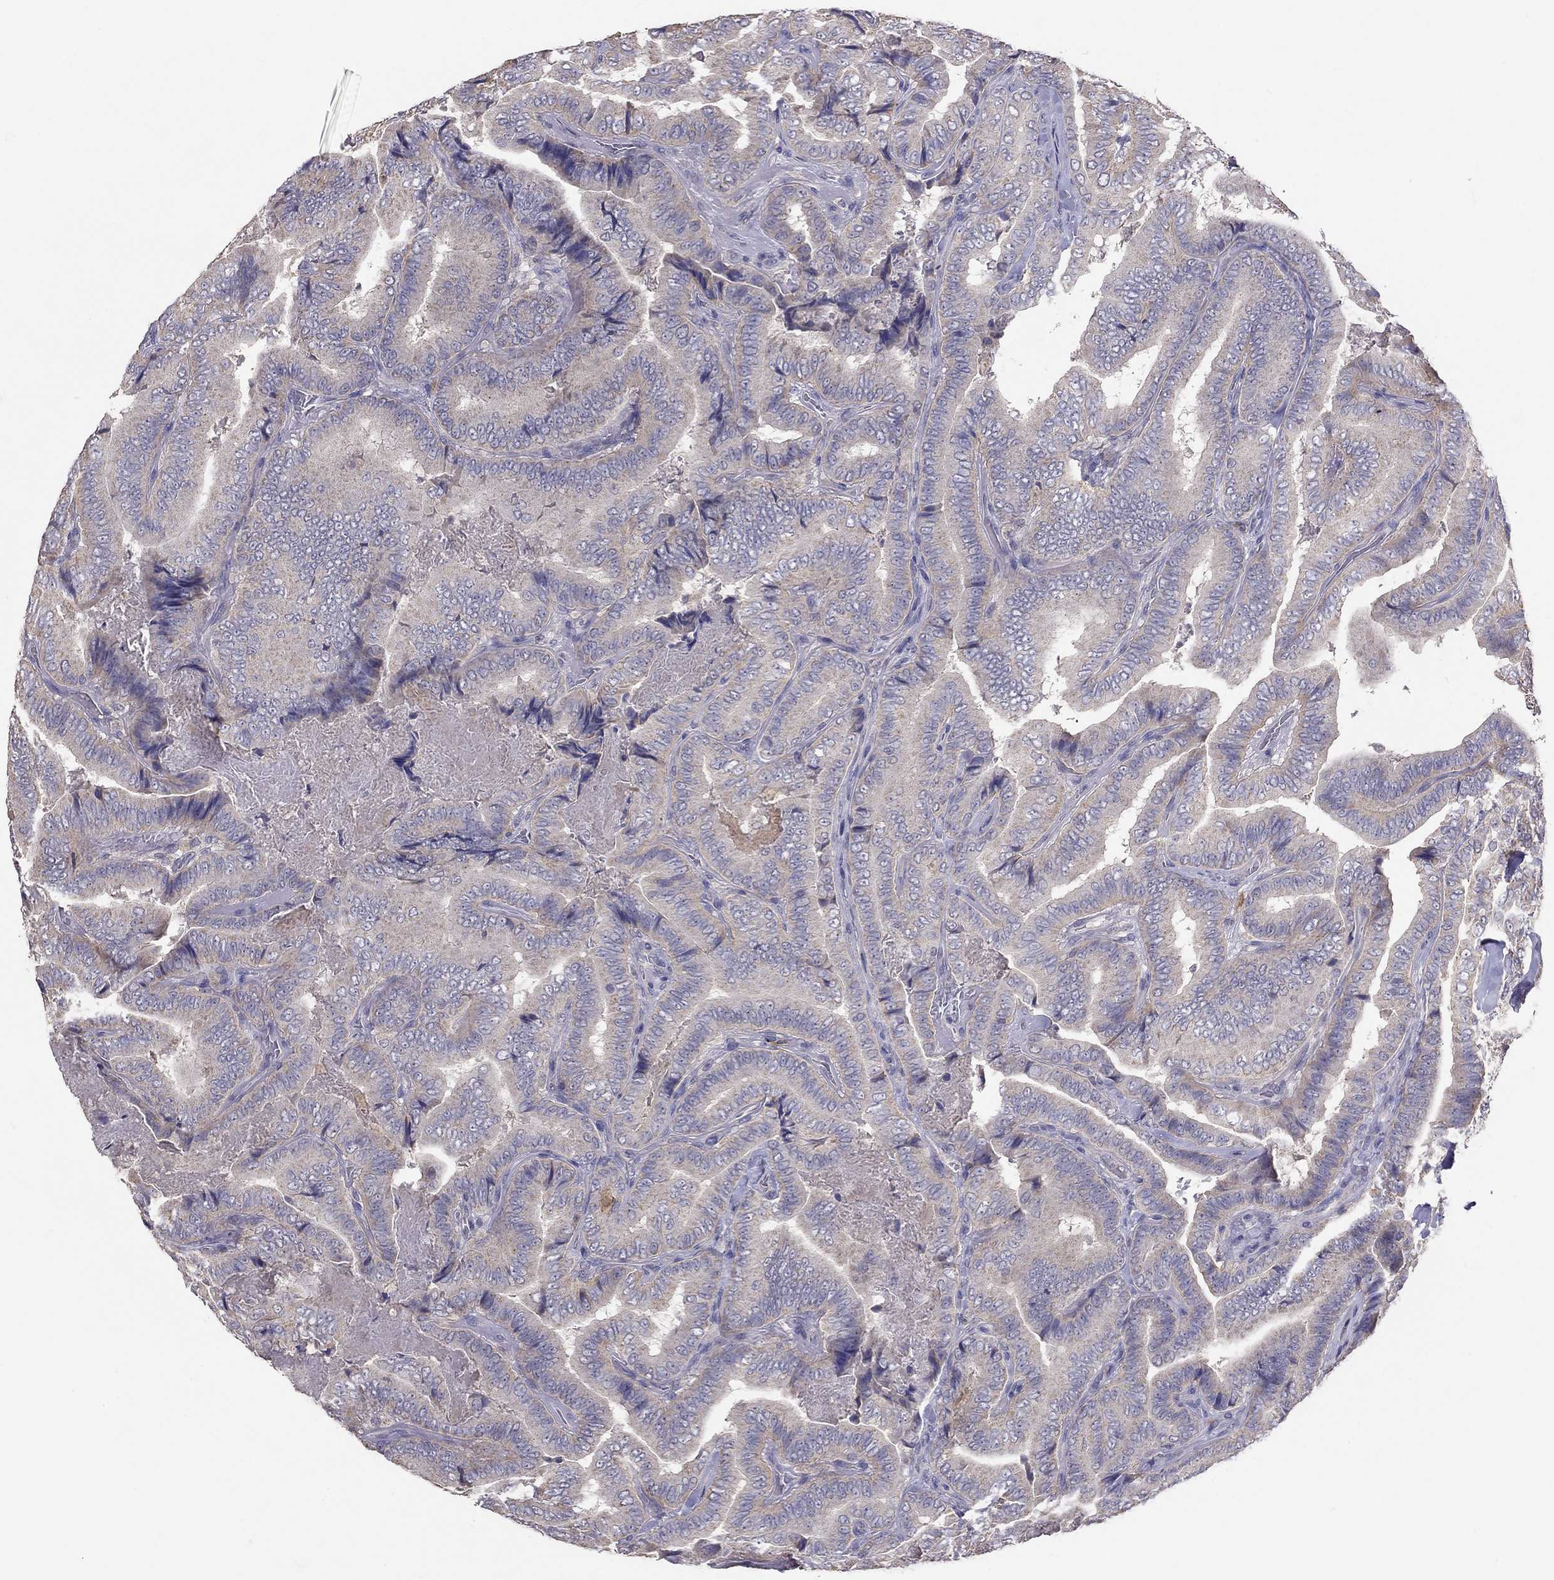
{"staining": {"intensity": "weak", "quantity": ">75%", "location": "cytoplasmic/membranous"}, "tissue": "thyroid cancer", "cell_type": "Tumor cells", "image_type": "cancer", "snomed": [{"axis": "morphology", "description": "Papillary adenocarcinoma, NOS"}, {"axis": "topography", "description": "Thyroid gland"}], "caption": "Thyroid cancer stained for a protein (brown) demonstrates weak cytoplasmic/membranous positive staining in approximately >75% of tumor cells.", "gene": "RTP5", "patient": {"sex": "male", "age": 61}}